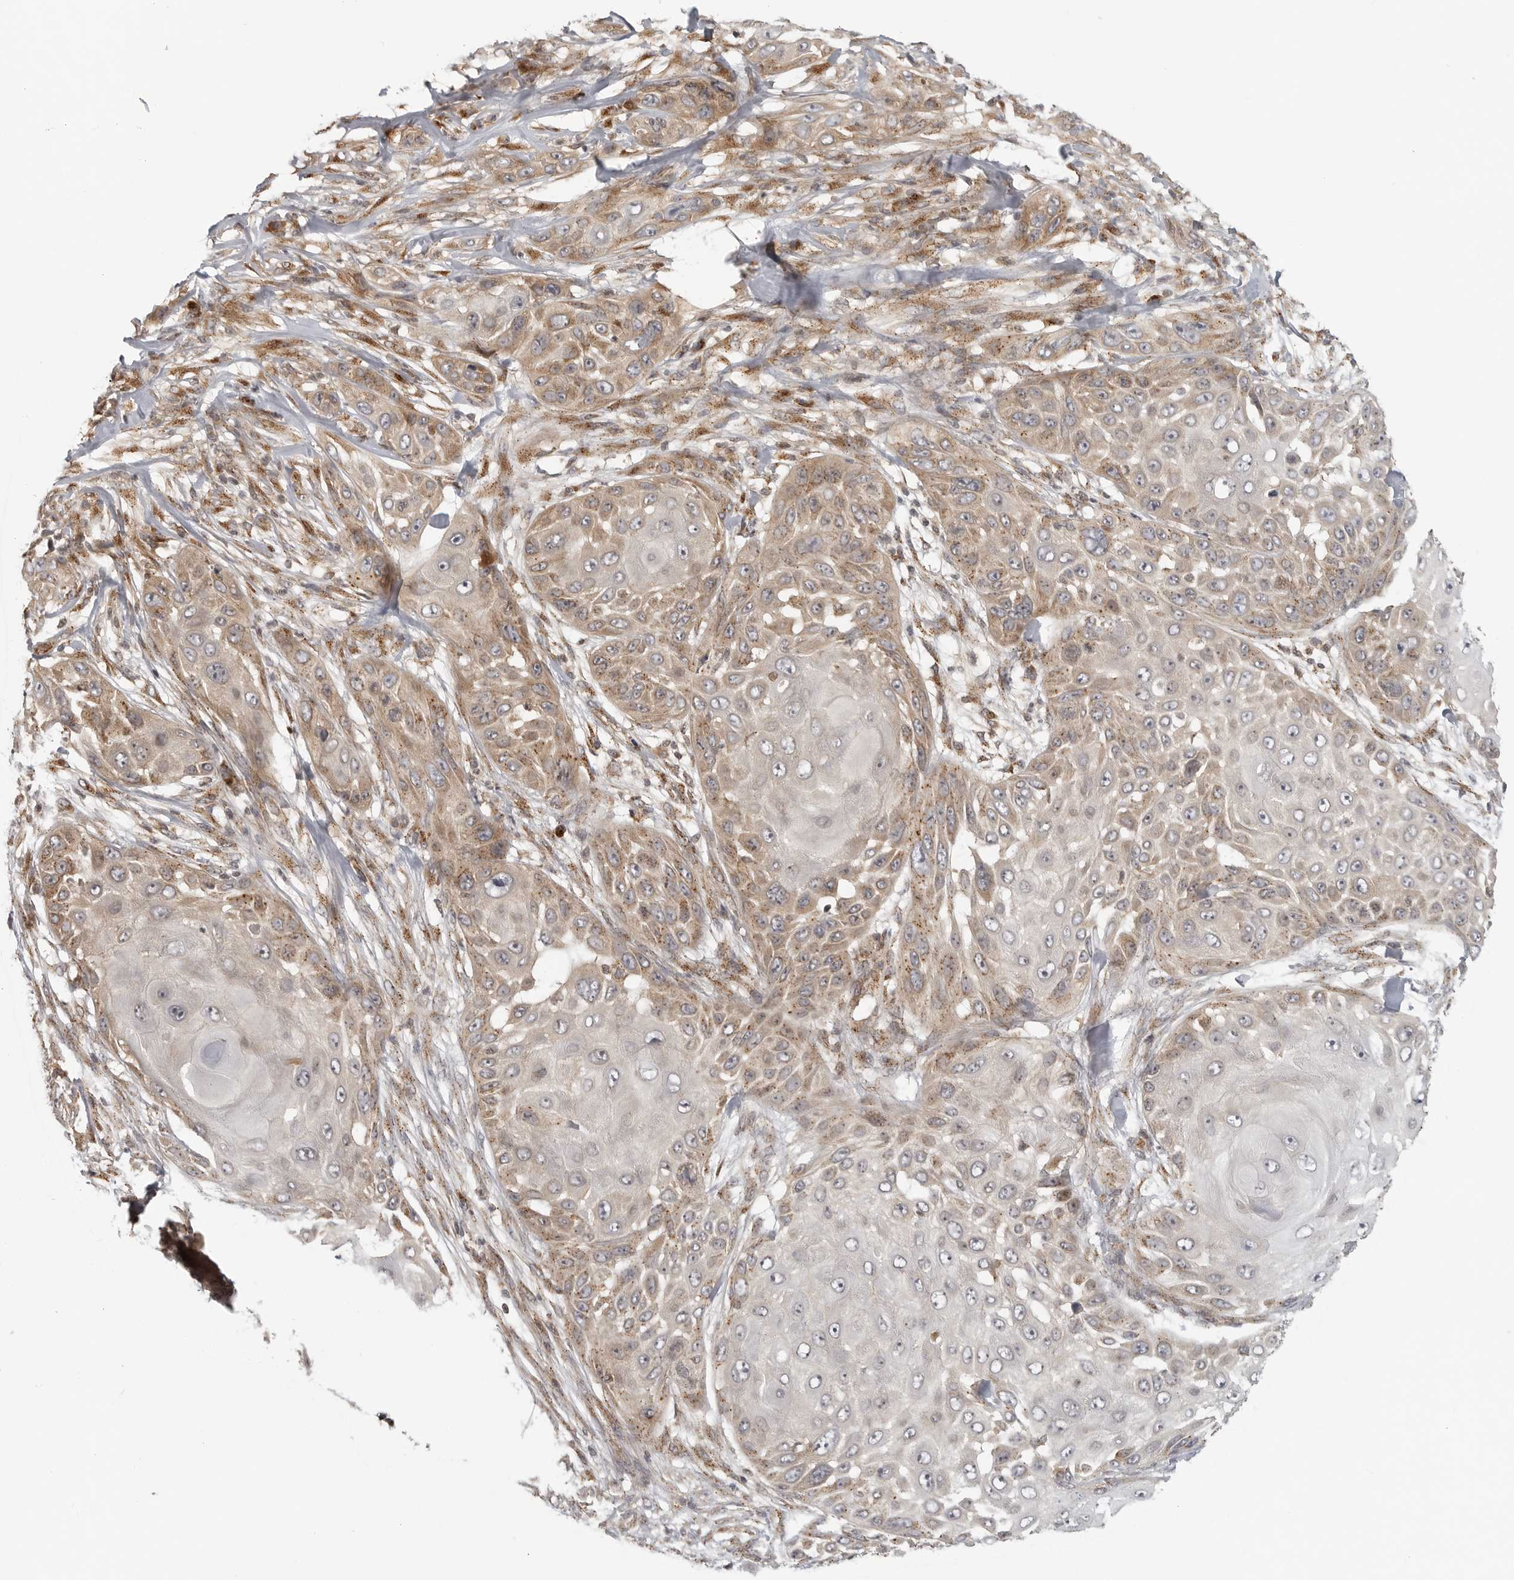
{"staining": {"intensity": "moderate", "quantity": ">75%", "location": "cytoplasmic/membranous"}, "tissue": "skin cancer", "cell_type": "Tumor cells", "image_type": "cancer", "snomed": [{"axis": "morphology", "description": "Squamous cell carcinoma, NOS"}, {"axis": "topography", "description": "Skin"}], "caption": "Skin squamous cell carcinoma tissue shows moderate cytoplasmic/membranous staining in approximately >75% of tumor cells", "gene": "COPA", "patient": {"sex": "female", "age": 44}}